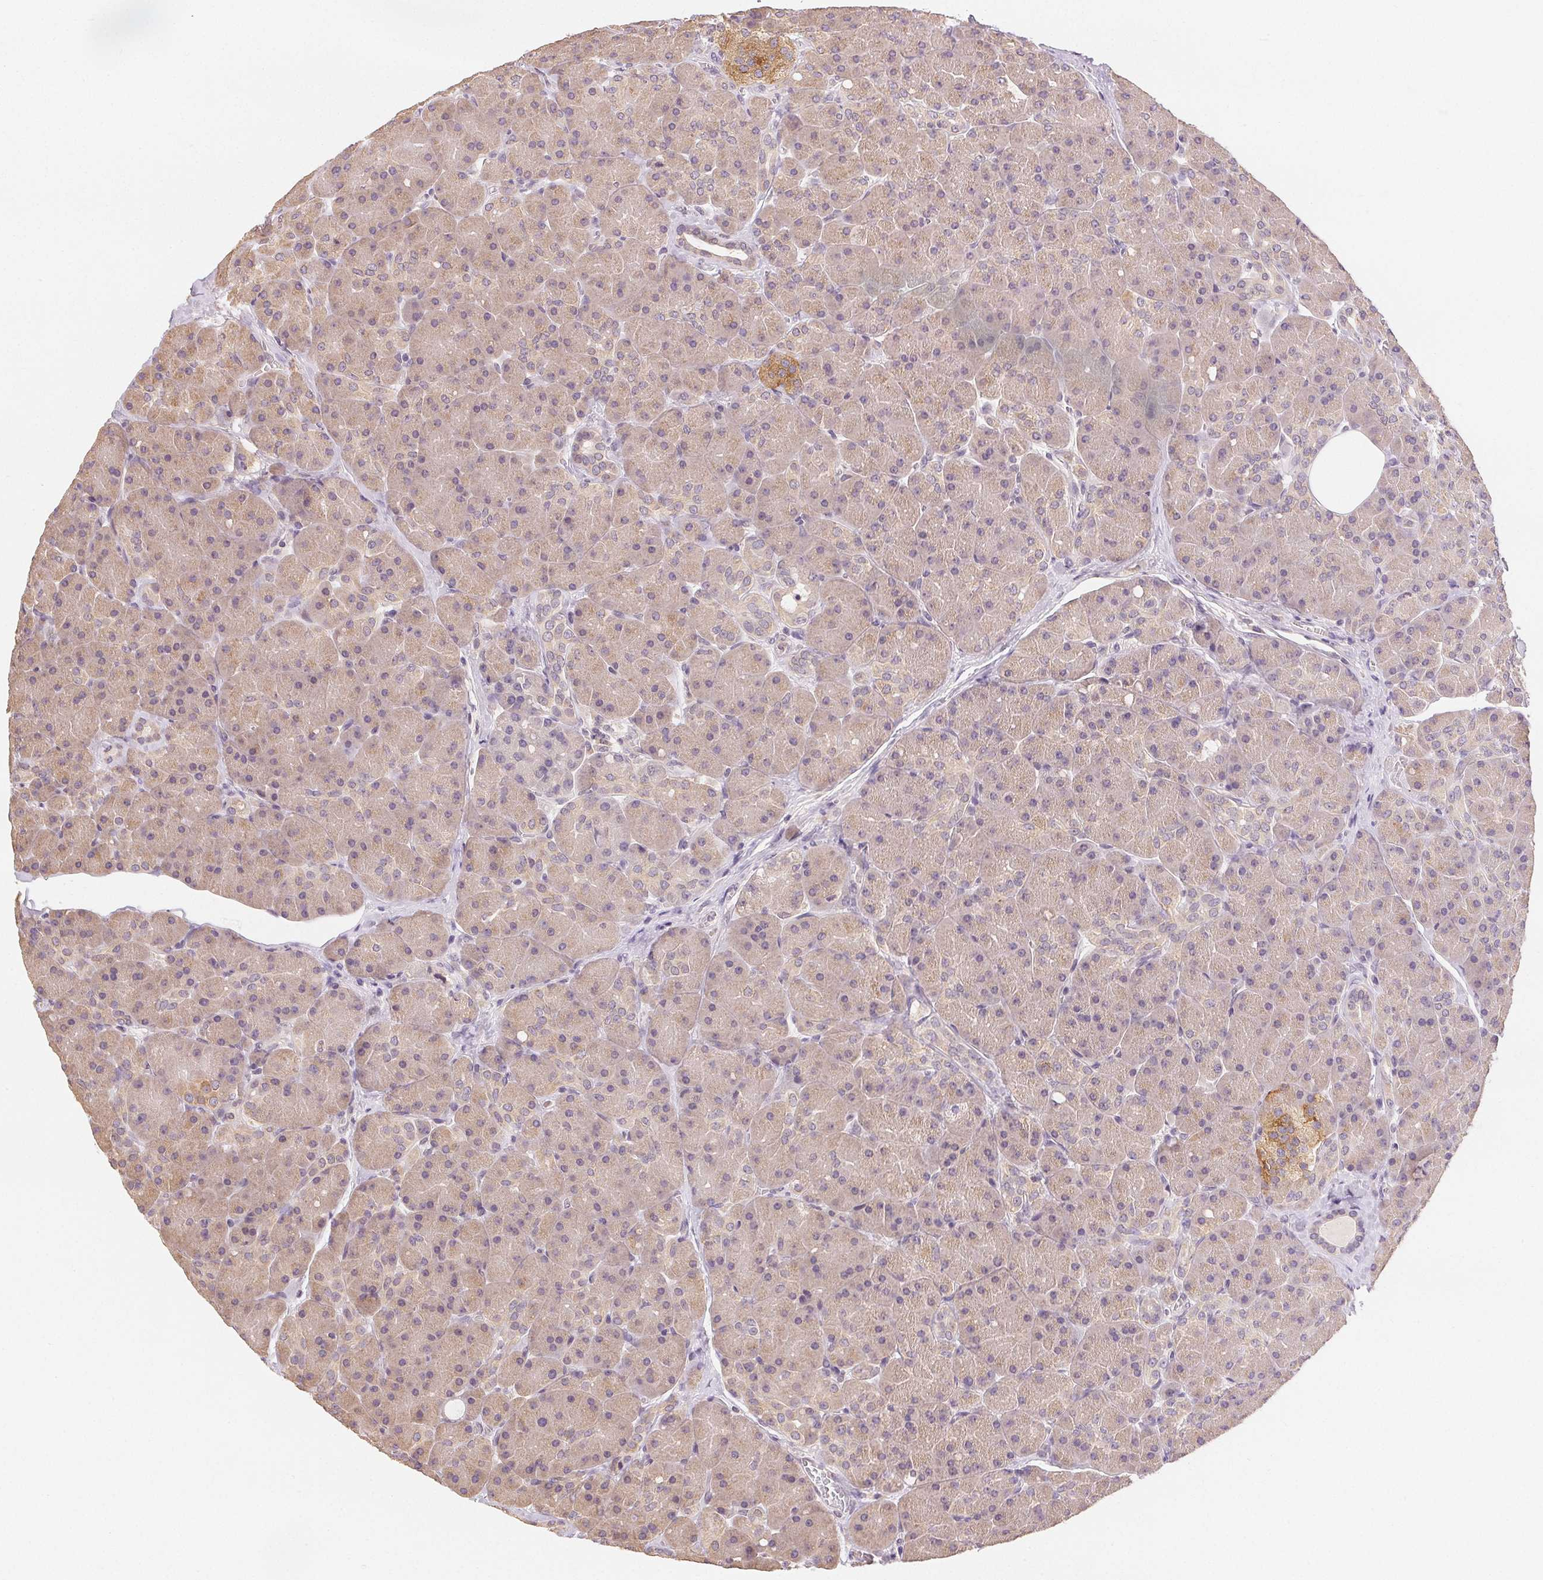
{"staining": {"intensity": "weak", "quantity": "25%-75%", "location": "cytoplasmic/membranous"}, "tissue": "pancreas", "cell_type": "Exocrine glandular cells", "image_type": "normal", "snomed": [{"axis": "morphology", "description": "Normal tissue, NOS"}, {"axis": "topography", "description": "Pancreas"}], "caption": "Brown immunohistochemical staining in unremarkable pancreas displays weak cytoplasmic/membranous staining in about 25%-75% of exocrine glandular cells. The staining was performed using DAB (3,3'-diaminobenzidine), with brown indicating positive protein expression. Nuclei are stained blue with hematoxylin.", "gene": "SEZ6L2", "patient": {"sex": "male", "age": 55}}